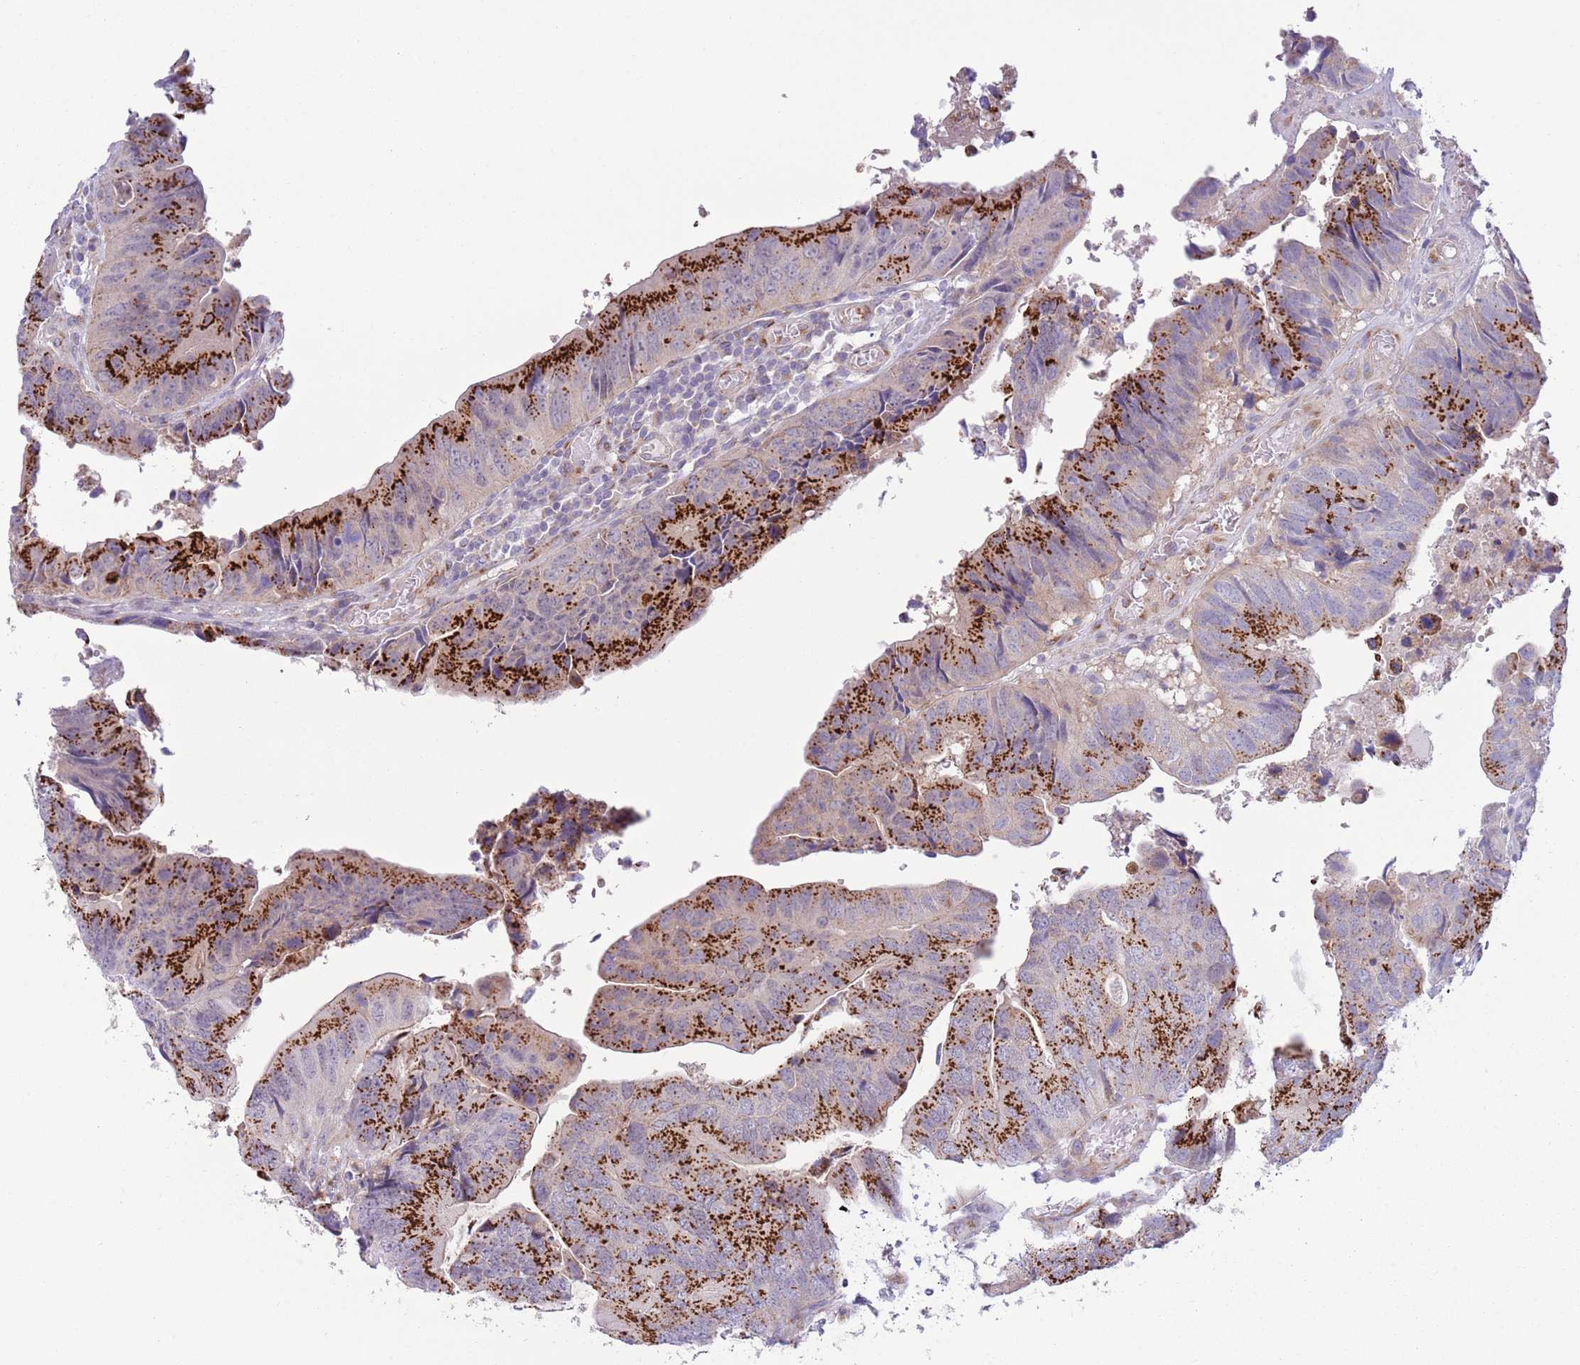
{"staining": {"intensity": "strong", "quantity": ">75%", "location": "cytoplasmic/membranous"}, "tissue": "colorectal cancer", "cell_type": "Tumor cells", "image_type": "cancer", "snomed": [{"axis": "morphology", "description": "Adenocarcinoma, NOS"}, {"axis": "topography", "description": "Colon"}], "caption": "Immunohistochemical staining of colorectal adenocarcinoma displays strong cytoplasmic/membranous protein positivity in about >75% of tumor cells. Nuclei are stained in blue.", "gene": "C20orf96", "patient": {"sex": "female", "age": 67}}